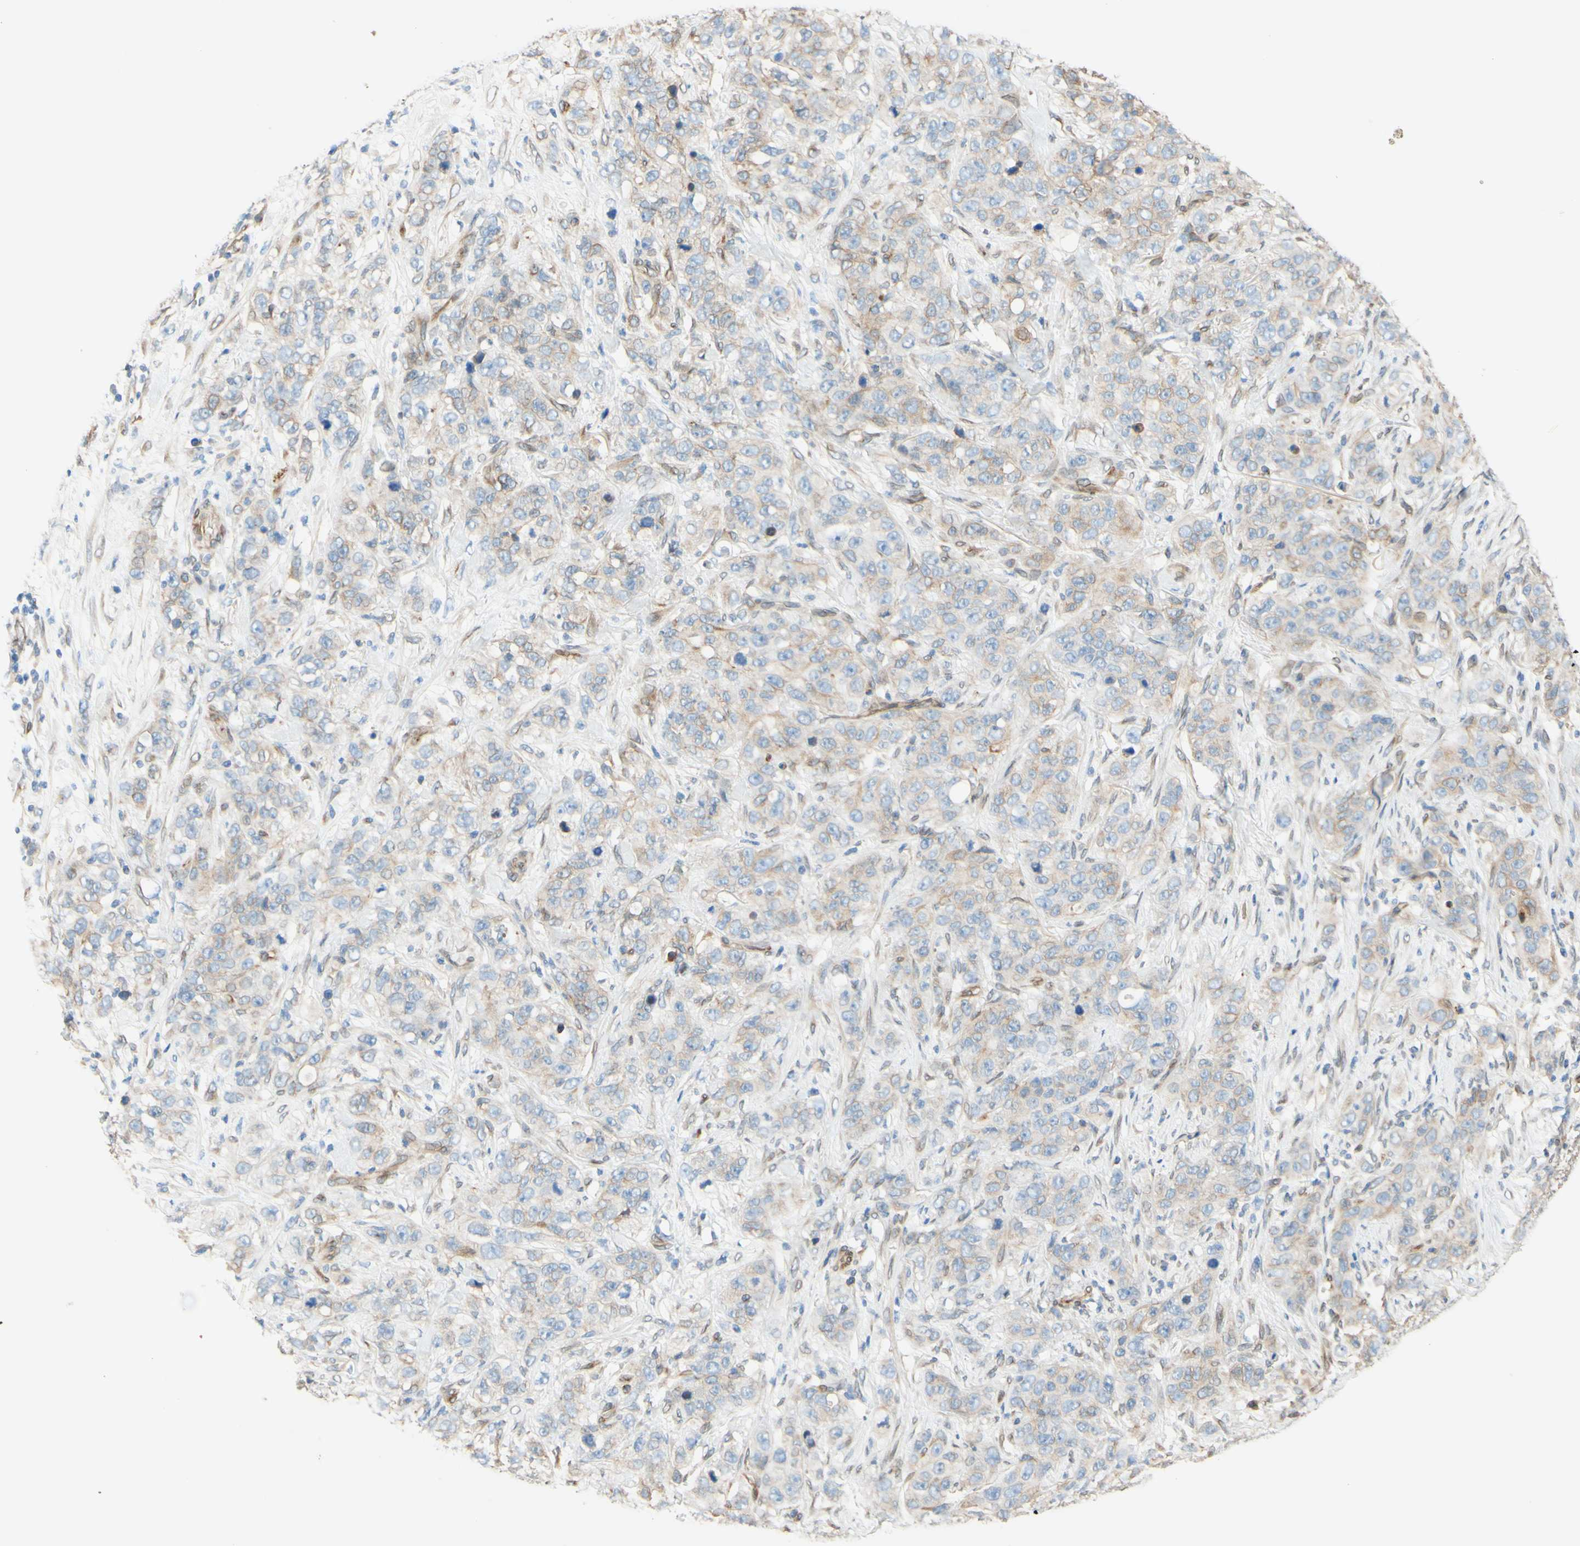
{"staining": {"intensity": "weak", "quantity": "<25%", "location": "cytoplasmic/membranous"}, "tissue": "stomach cancer", "cell_type": "Tumor cells", "image_type": "cancer", "snomed": [{"axis": "morphology", "description": "Adenocarcinoma, NOS"}, {"axis": "topography", "description": "Stomach"}], "caption": "Tumor cells show no significant expression in stomach adenocarcinoma. The staining is performed using DAB (3,3'-diaminobenzidine) brown chromogen with nuclei counter-stained in using hematoxylin.", "gene": "ENDOD1", "patient": {"sex": "male", "age": 48}}